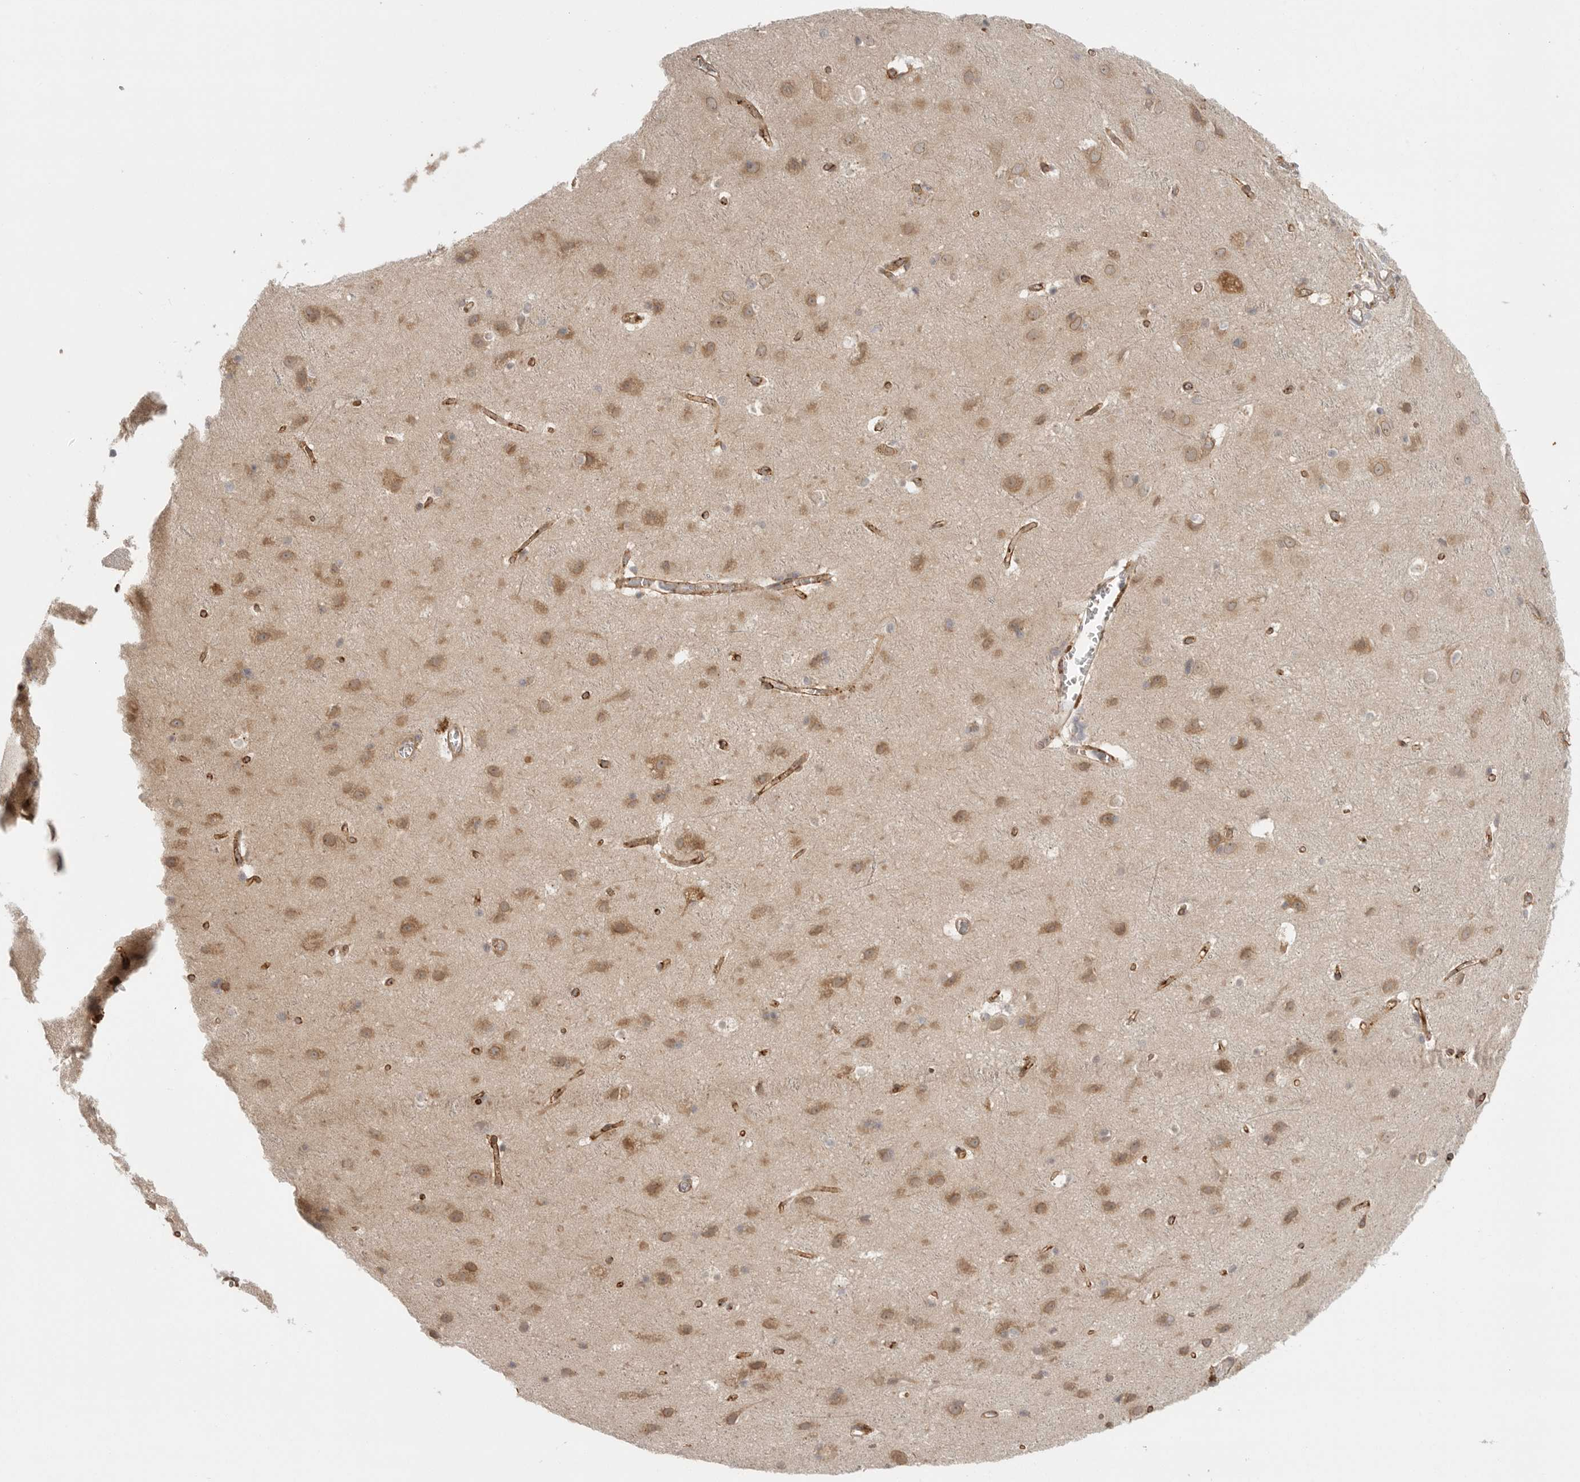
{"staining": {"intensity": "moderate", "quantity": ">75%", "location": "cytoplasmic/membranous"}, "tissue": "cerebral cortex", "cell_type": "Endothelial cells", "image_type": "normal", "snomed": [{"axis": "morphology", "description": "Normal tissue, NOS"}, {"axis": "topography", "description": "Cerebral cortex"}], "caption": "This is a micrograph of immunohistochemistry staining of unremarkable cerebral cortex, which shows moderate positivity in the cytoplasmic/membranous of endothelial cells.", "gene": "CCPG1", "patient": {"sex": "male", "age": 54}}